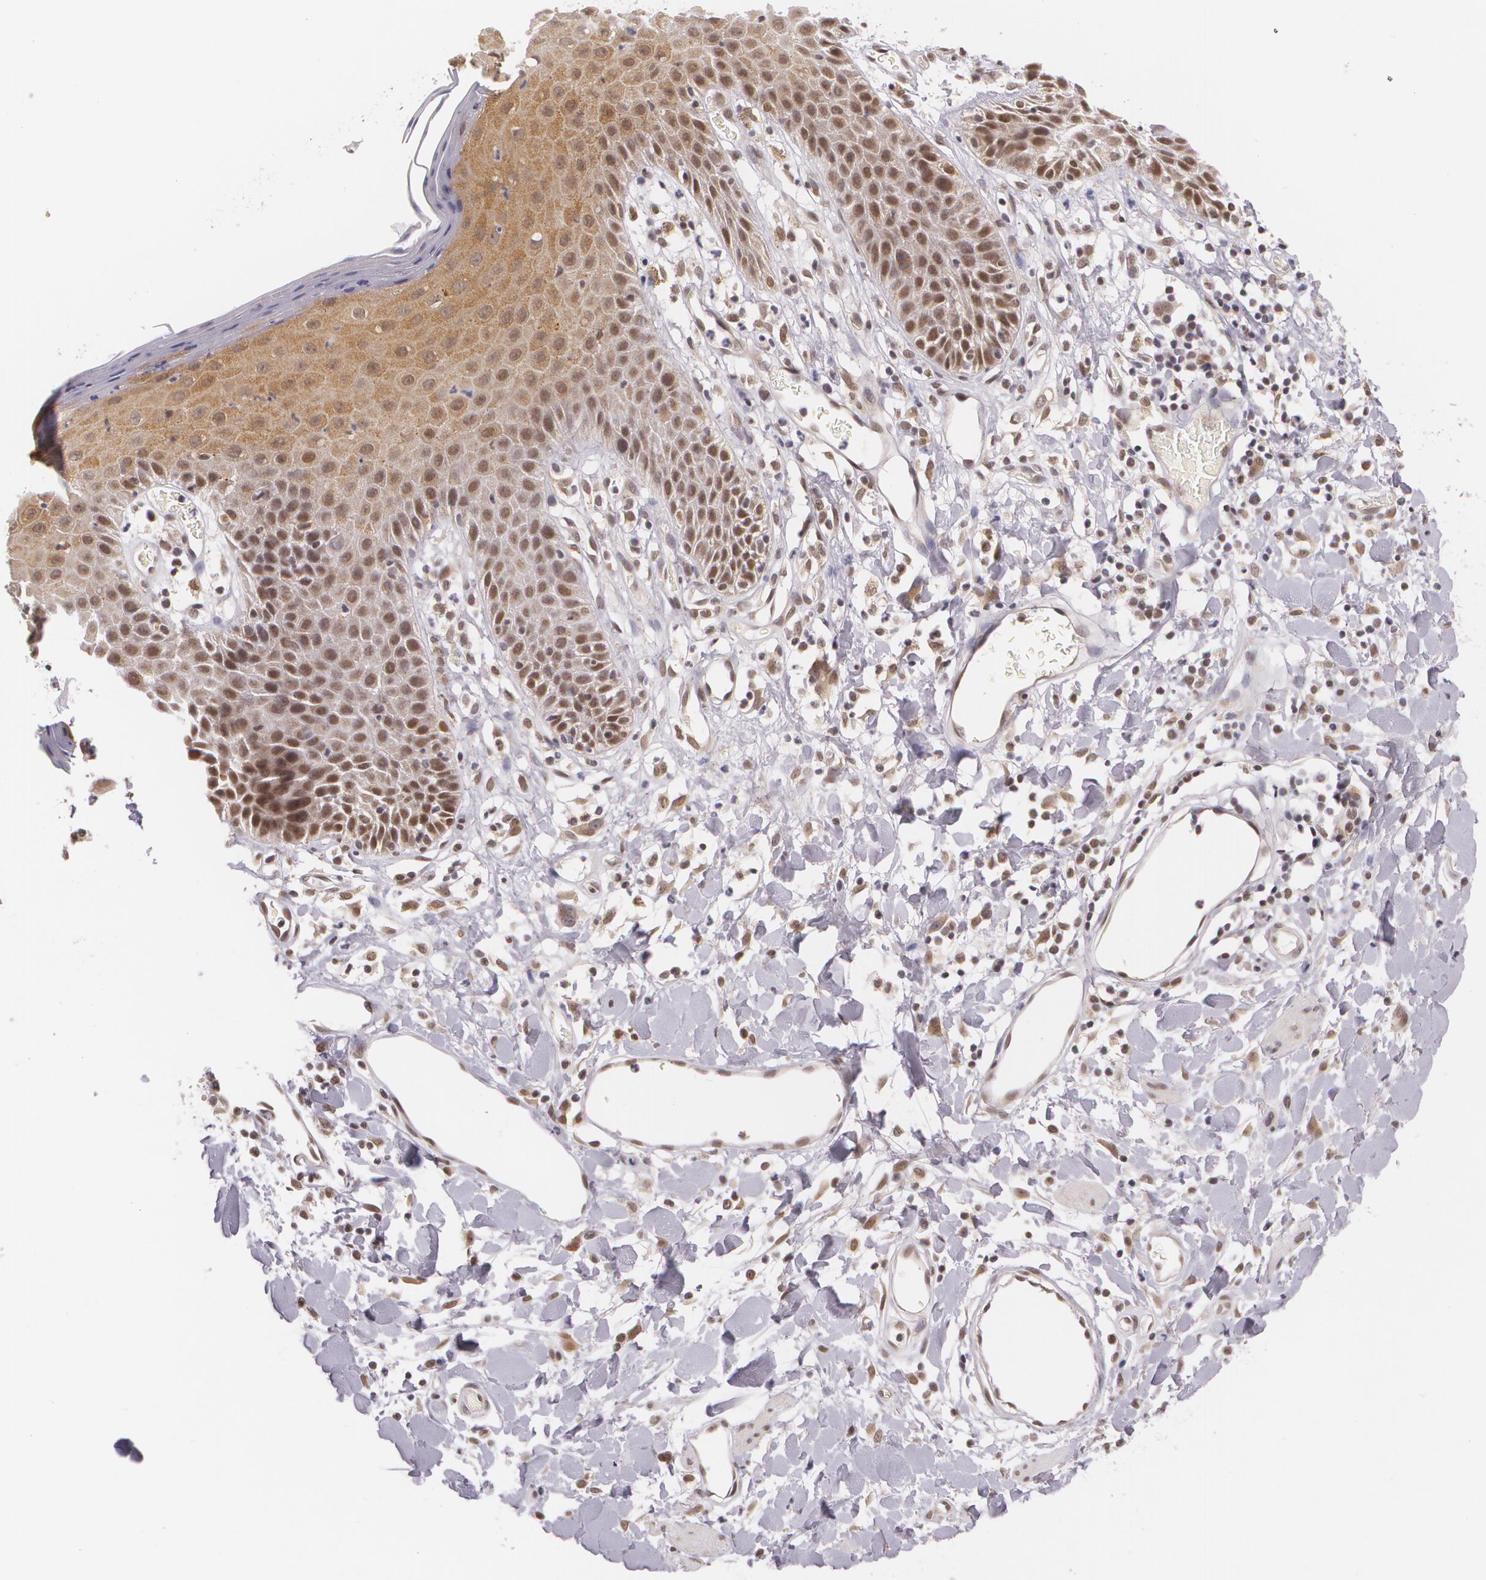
{"staining": {"intensity": "moderate", "quantity": "25%-75%", "location": "cytoplasmic/membranous,nuclear"}, "tissue": "skin", "cell_type": "Epidermal cells", "image_type": "normal", "snomed": [{"axis": "morphology", "description": "Normal tissue, NOS"}, {"axis": "topography", "description": "Vulva"}, {"axis": "topography", "description": "Peripheral nerve tissue"}], "caption": "High-power microscopy captured an IHC photomicrograph of unremarkable skin, revealing moderate cytoplasmic/membranous,nuclear staining in approximately 25%-75% of epidermal cells.", "gene": "ALX1", "patient": {"sex": "female", "age": 68}}